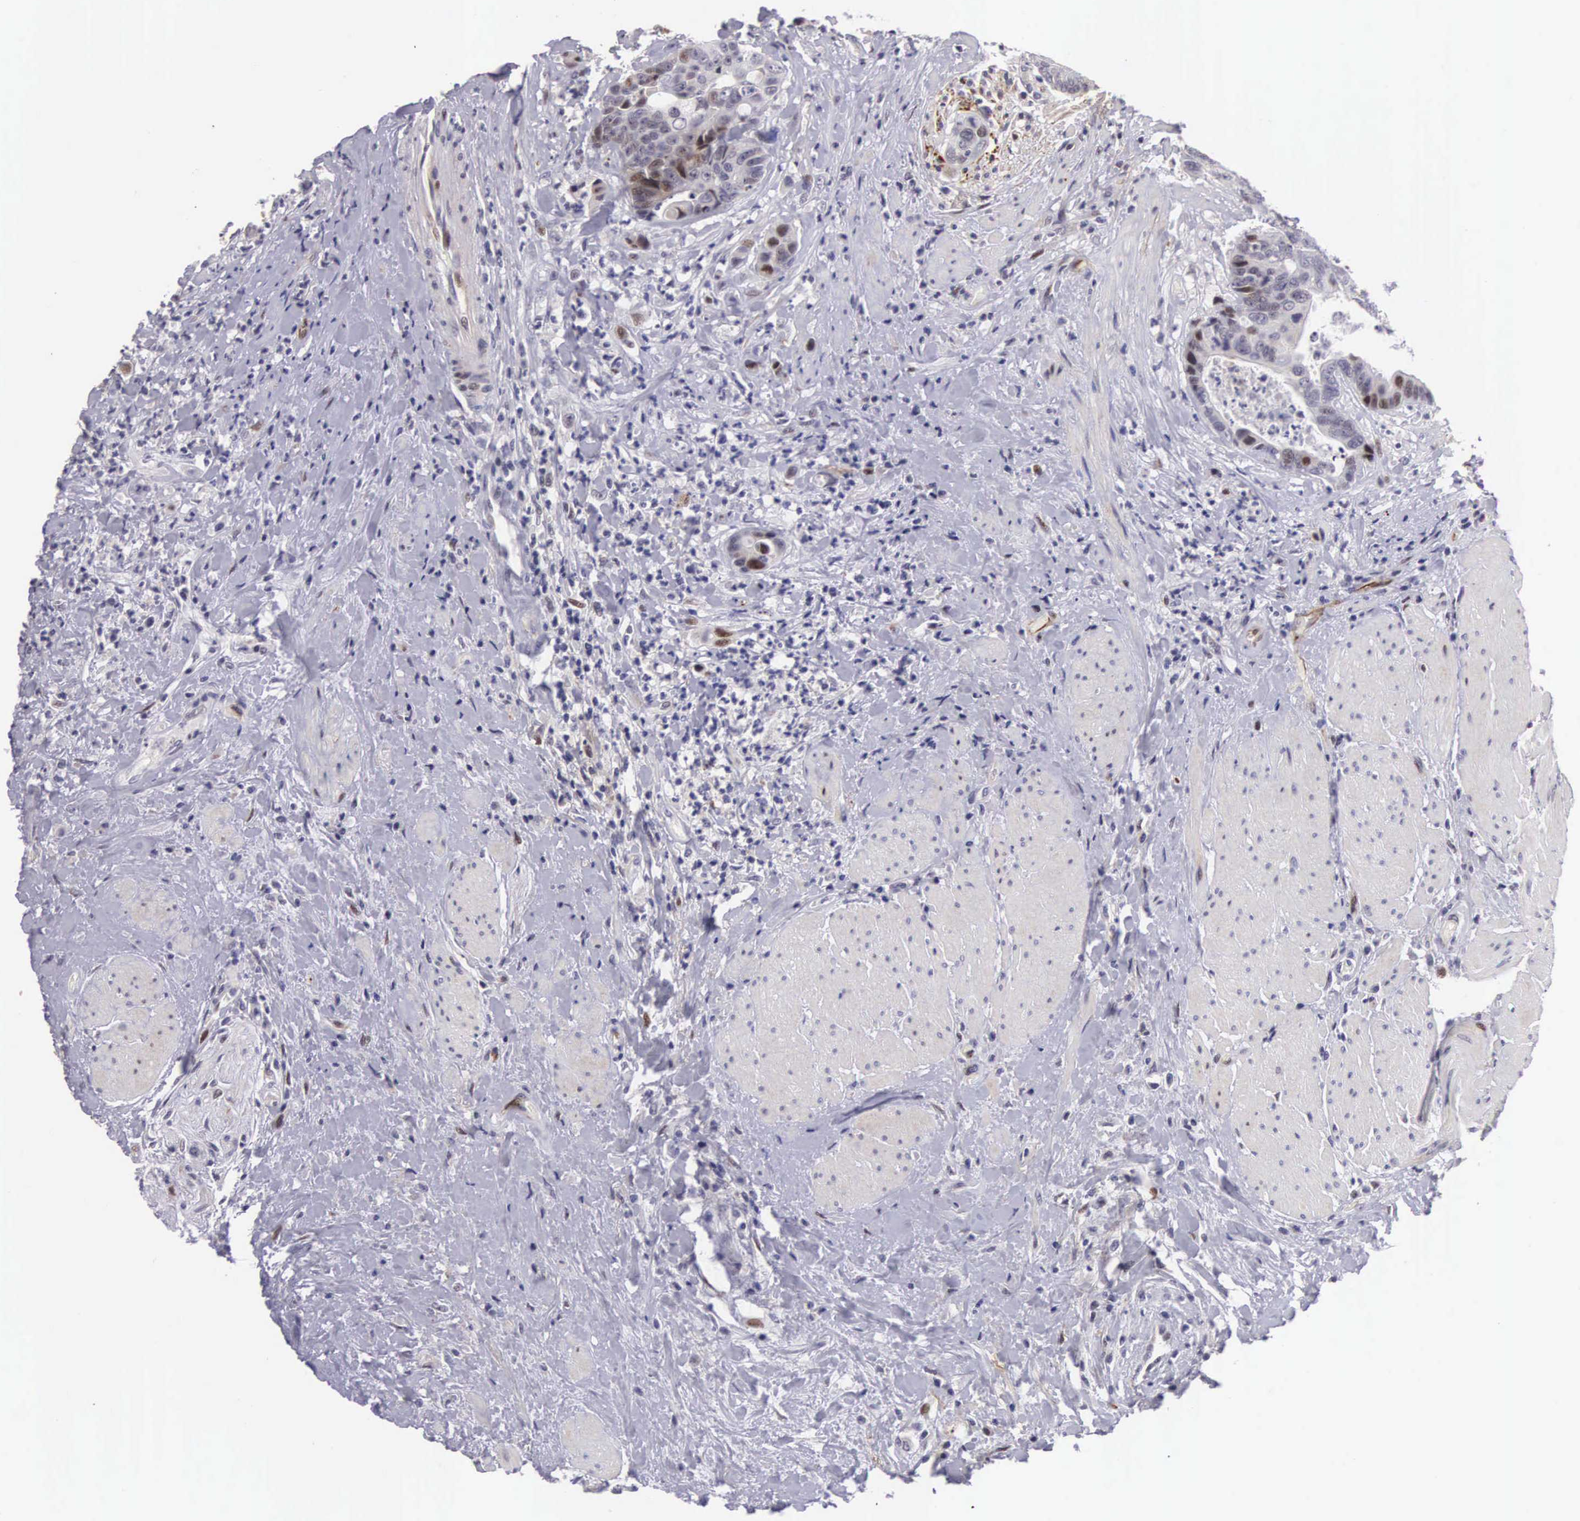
{"staining": {"intensity": "moderate", "quantity": "<25%", "location": "cytoplasmic/membranous,nuclear"}, "tissue": "colorectal cancer", "cell_type": "Tumor cells", "image_type": "cancer", "snomed": [{"axis": "morphology", "description": "Adenocarcinoma, NOS"}, {"axis": "topography", "description": "Rectum"}], "caption": "Protein staining of colorectal cancer (adenocarcinoma) tissue reveals moderate cytoplasmic/membranous and nuclear positivity in about <25% of tumor cells. The protein of interest is stained brown, and the nuclei are stained in blue (DAB IHC with brightfield microscopy, high magnification).", "gene": "EMID1", "patient": {"sex": "female", "age": 65}}